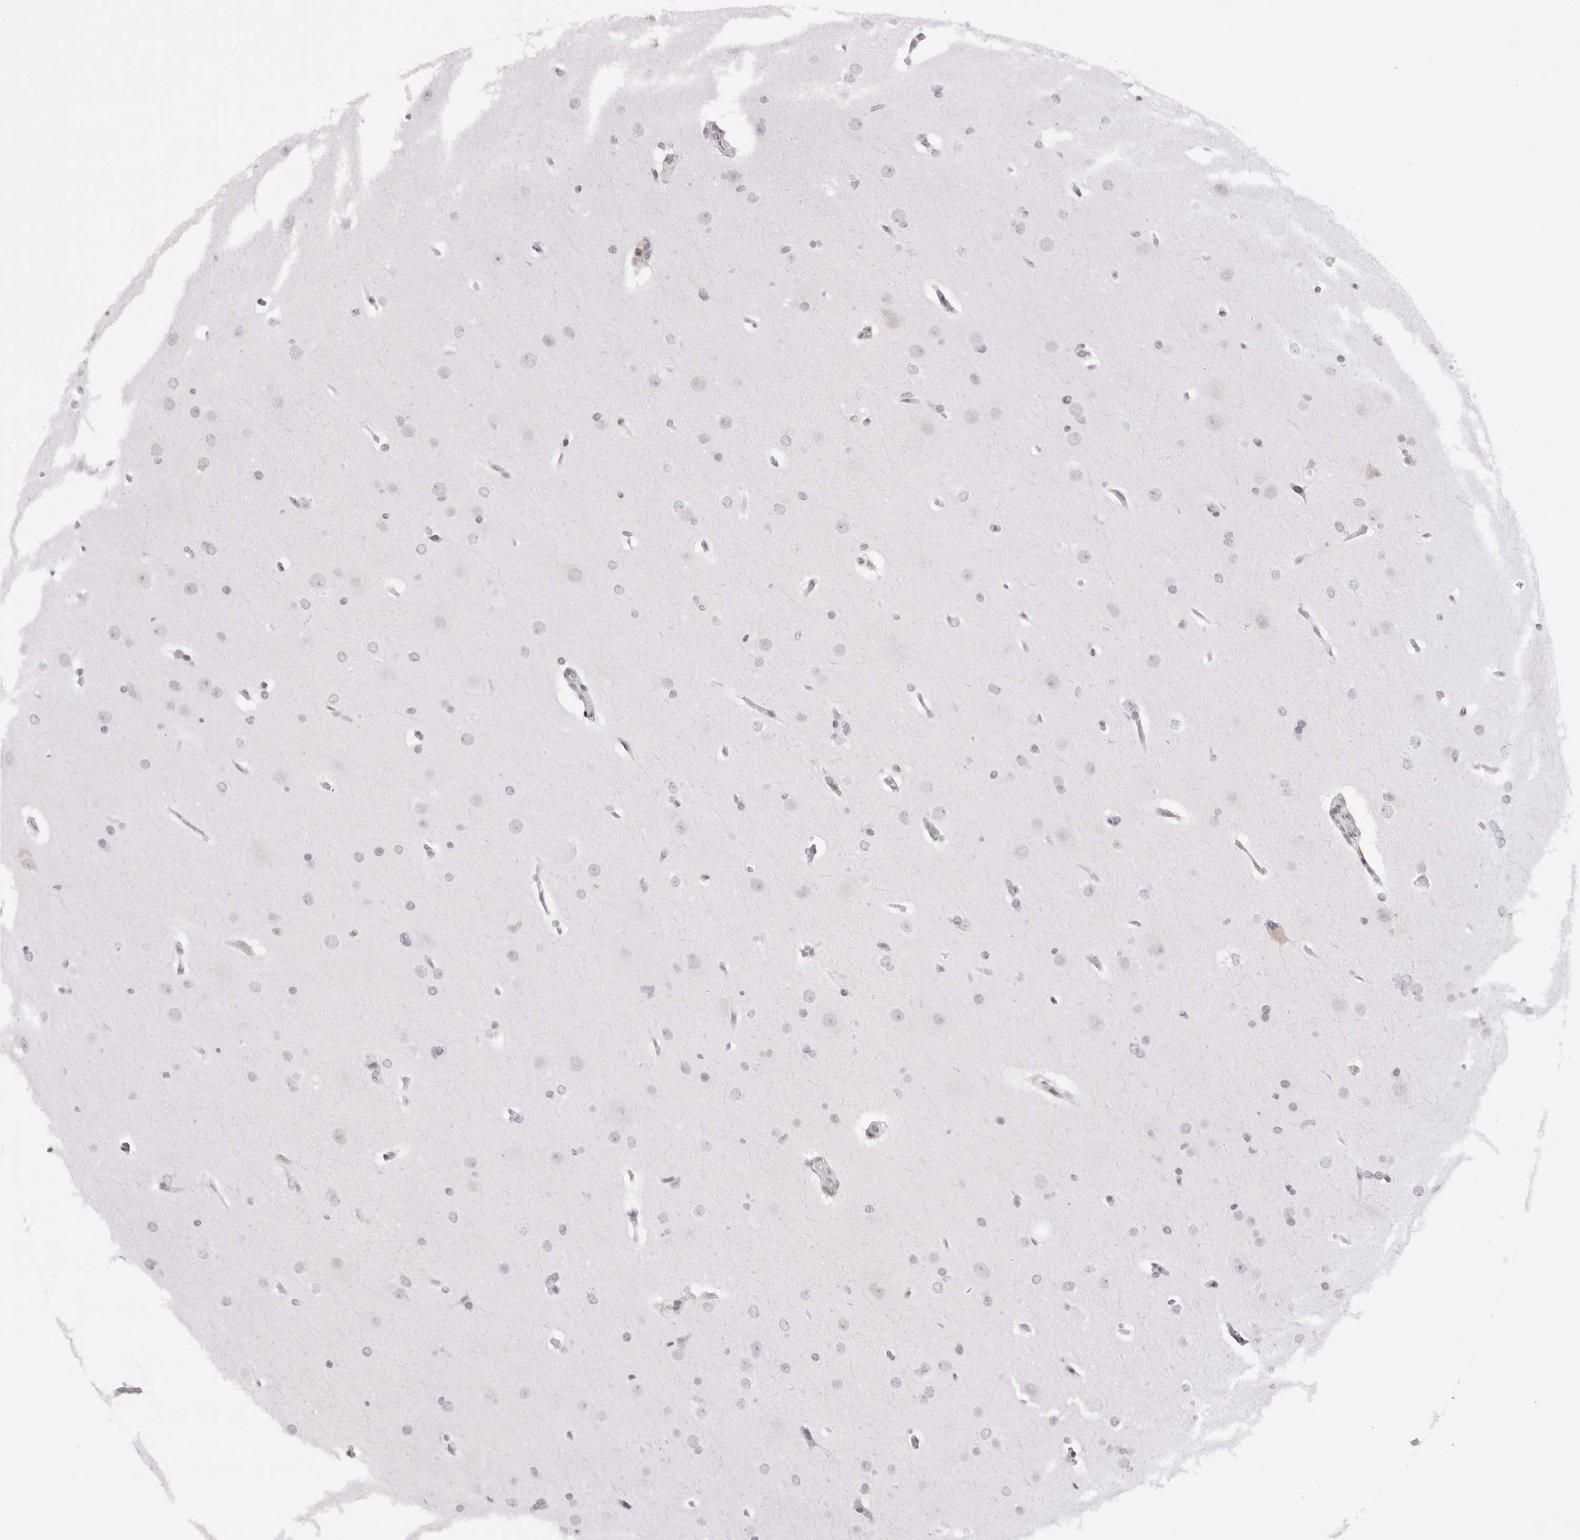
{"staining": {"intensity": "negative", "quantity": "none", "location": "none"}, "tissue": "glioma", "cell_type": "Tumor cells", "image_type": "cancer", "snomed": [{"axis": "morphology", "description": "Glioma, malignant, Low grade"}, {"axis": "topography", "description": "Brain"}], "caption": "An immunohistochemistry (IHC) image of glioma is shown. There is no staining in tumor cells of glioma.", "gene": "MAFK", "patient": {"sex": "female", "age": 37}}